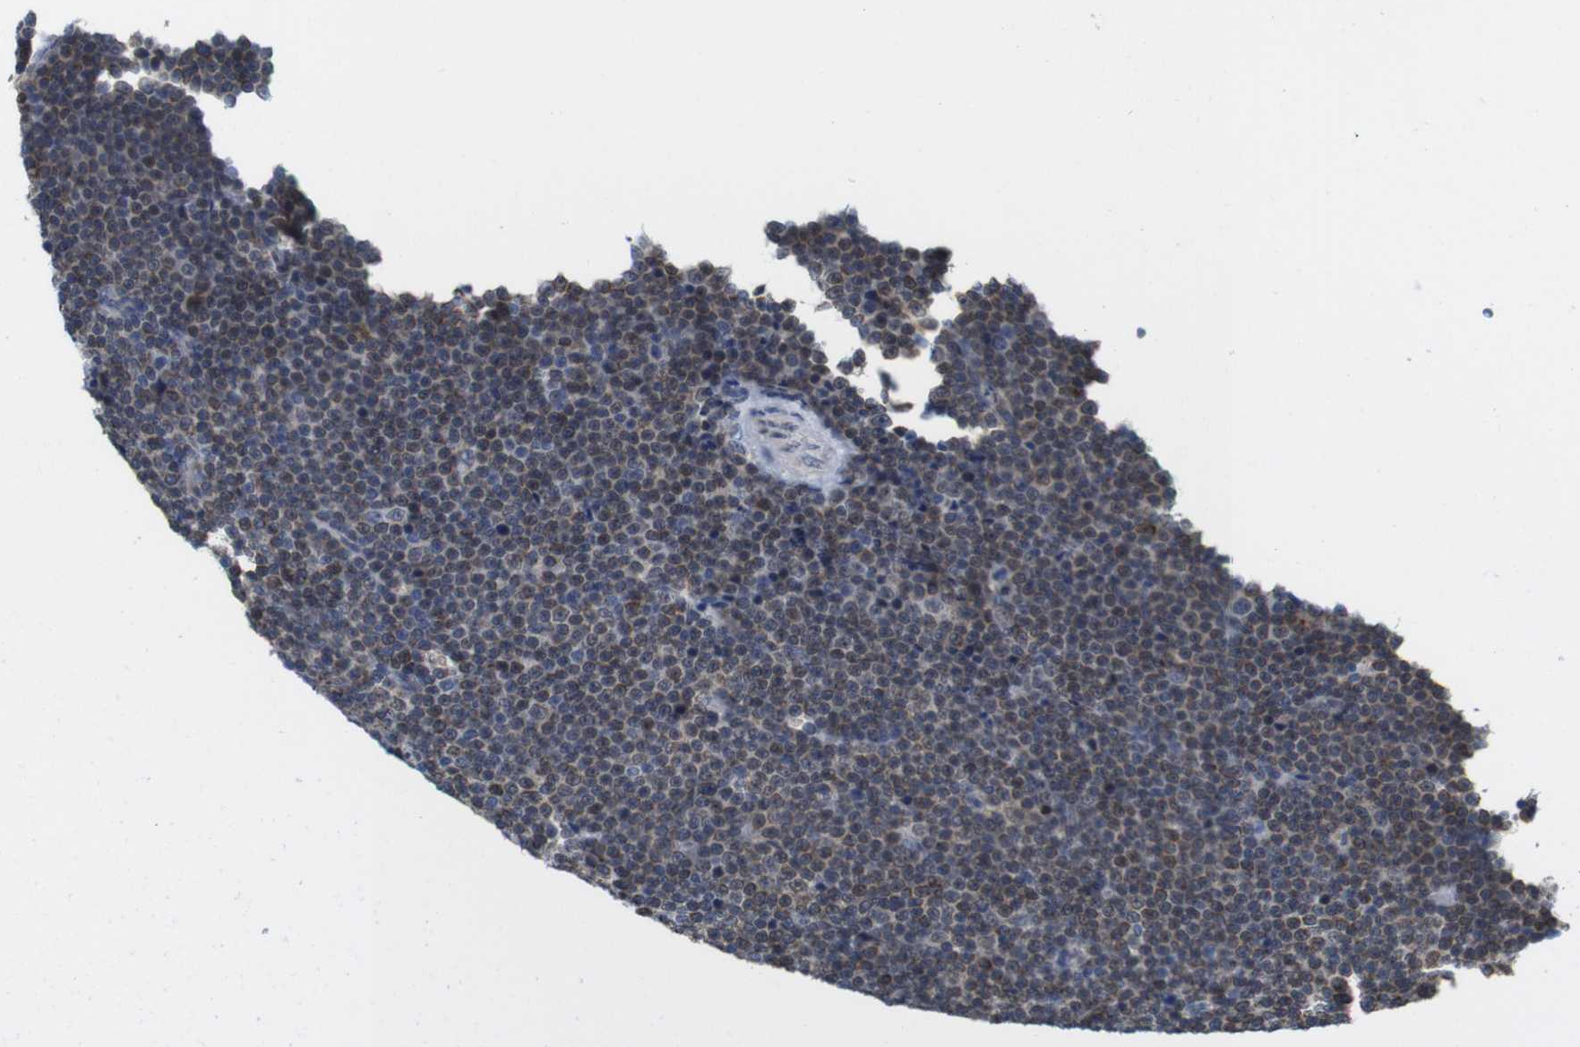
{"staining": {"intensity": "moderate", "quantity": ">75%", "location": "cytoplasmic/membranous,nuclear"}, "tissue": "lymphoma", "cell_type": "Tumor cells", "image_type": "cancer", "snomed": [{"axis": "morphology", "description": "Malignant lymphoma, non-Hodgkin's type, Low grade"}, {"axis": "topography", "description": "Lymph node"}], "caption": "Immunohistochemistry image of lymphoma stained for a protein (brown), which demonstrates medium levels of moderate cytoplasmic/membranous and nuclear positivity in approximately >75% of tumor cells.", "gene": "PNMA8A", "patient": {"sex": "female", "age": 67}}